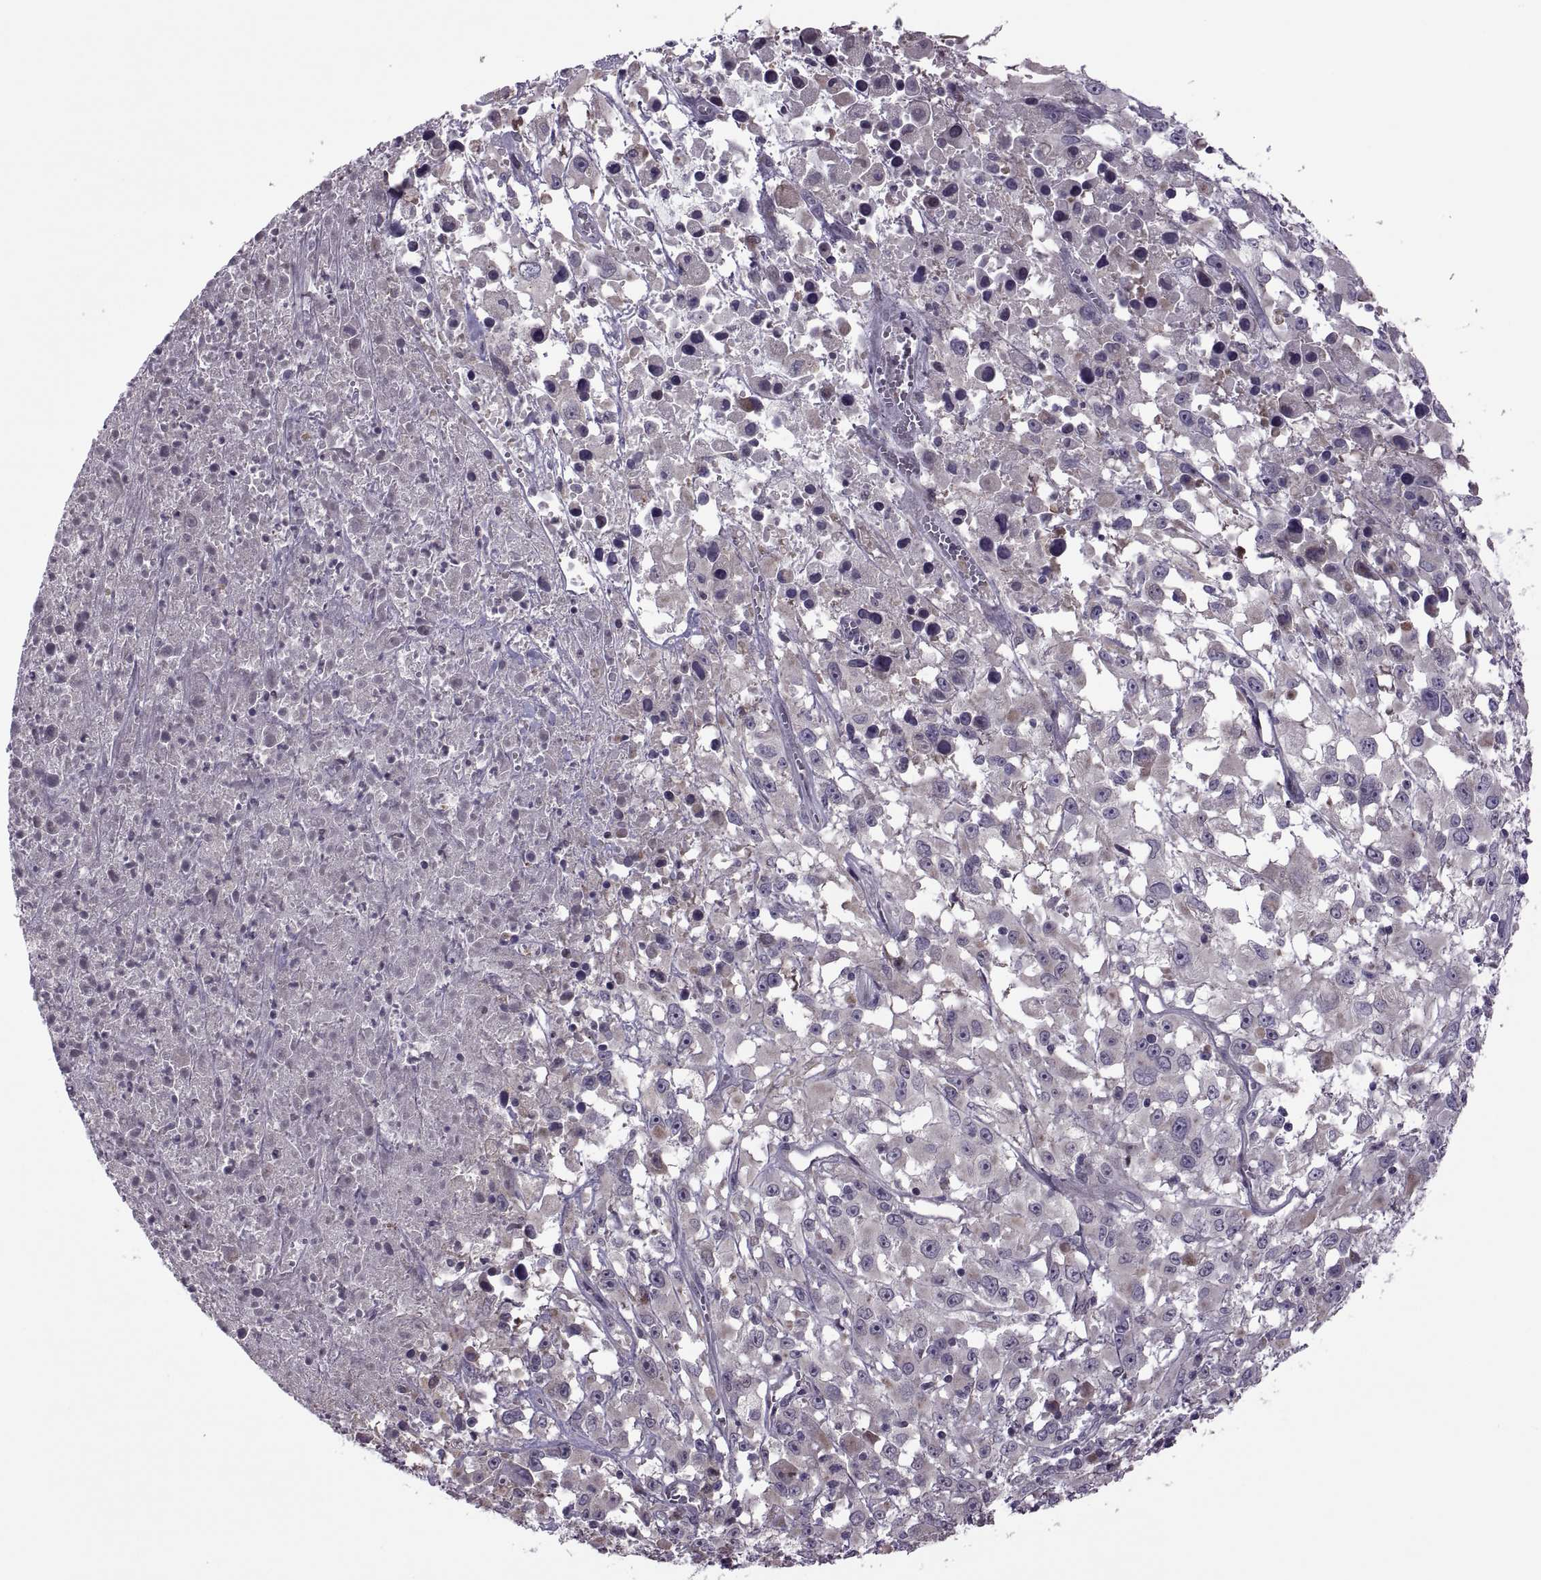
{"staining": {"intensity": "negative", "quantity": "none", "location": "none"}, "tissue": "melanoma", "cell_type": "Tumor cells", "image_type": "cancer", "snomed": [{"axis": "morphology", "description": "Malignant melanoma, Metastatic site"}, {"axis": "topography", "description": "Soft tissue"}], "caption": "Protein analysis of malignant melanoma (metastatic site) exhibits no significant expression in tumor cells. (DAB IHC with hematoxylin counter stain).", "gene": "ODF3", "patient": {"sex": "male", "age": 50}}